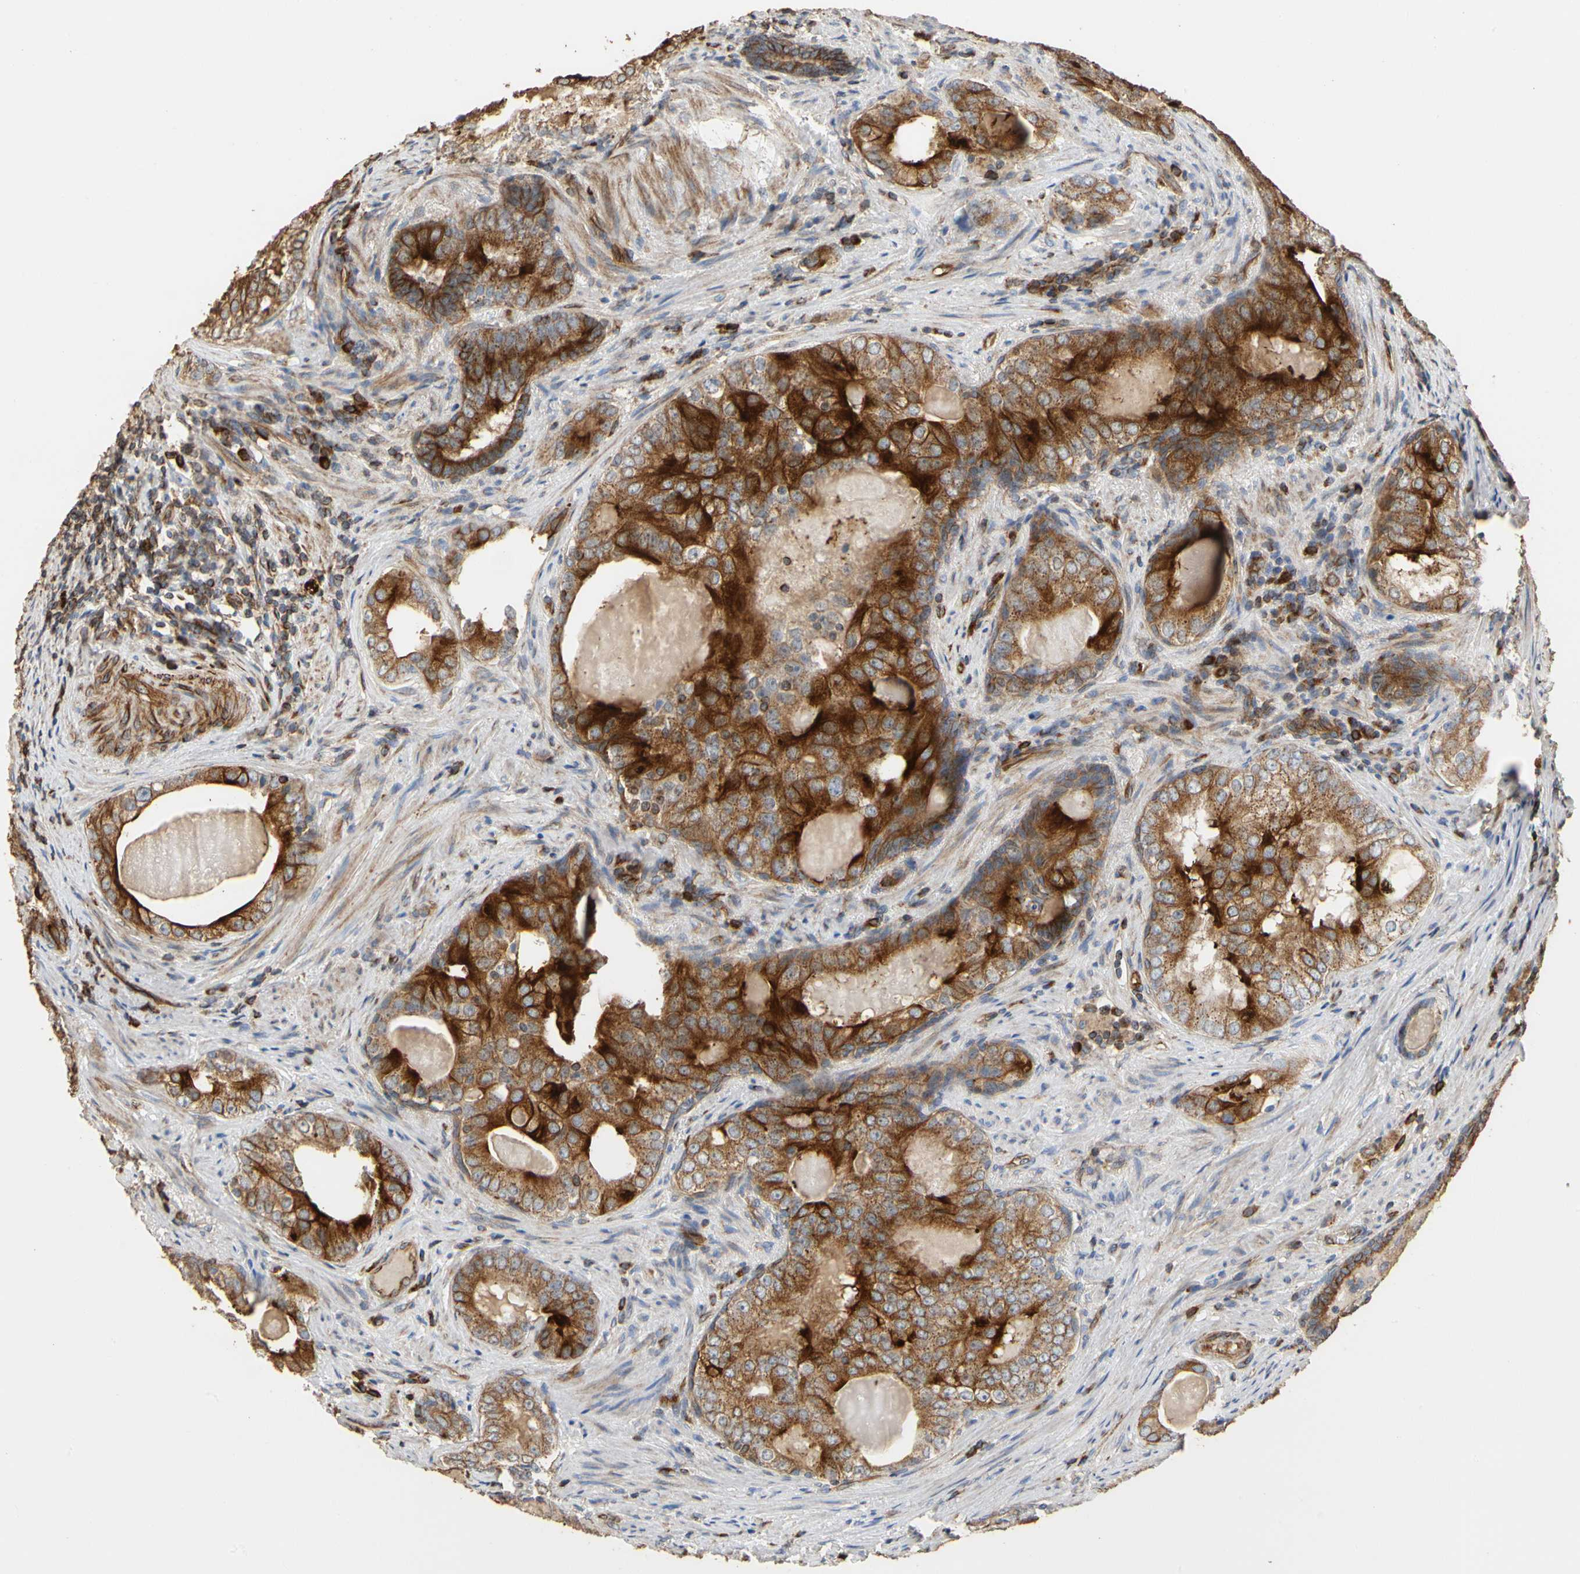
{"staining": {"intensity": "strong", "quantity": ">75%", "location": "cytoplasmic/membranous"}, "tissue": "prostate cancer", "cell_type": "Tumor cells", "image_type": "cancer", "snomed": [{"axis": "morphology", "description": "Adenocarcinoma, High grade"}, {"axis": "topography", "description": "Prostate"}], "caption": "Immunohistochemistry (IHC) image of neoplastic tissue: human prostate cancer (high-grade adenocarcinoma) stained using immunohistochemistry (IHC) shows high levels of strong protein expression localized specifically in the cytoplasmic/membranous of tumor cells, appearing as a cytoplasmic/membranous brown color.", "gene": "TUBA1A", "patient": {"sex": "male", "age": 66}}